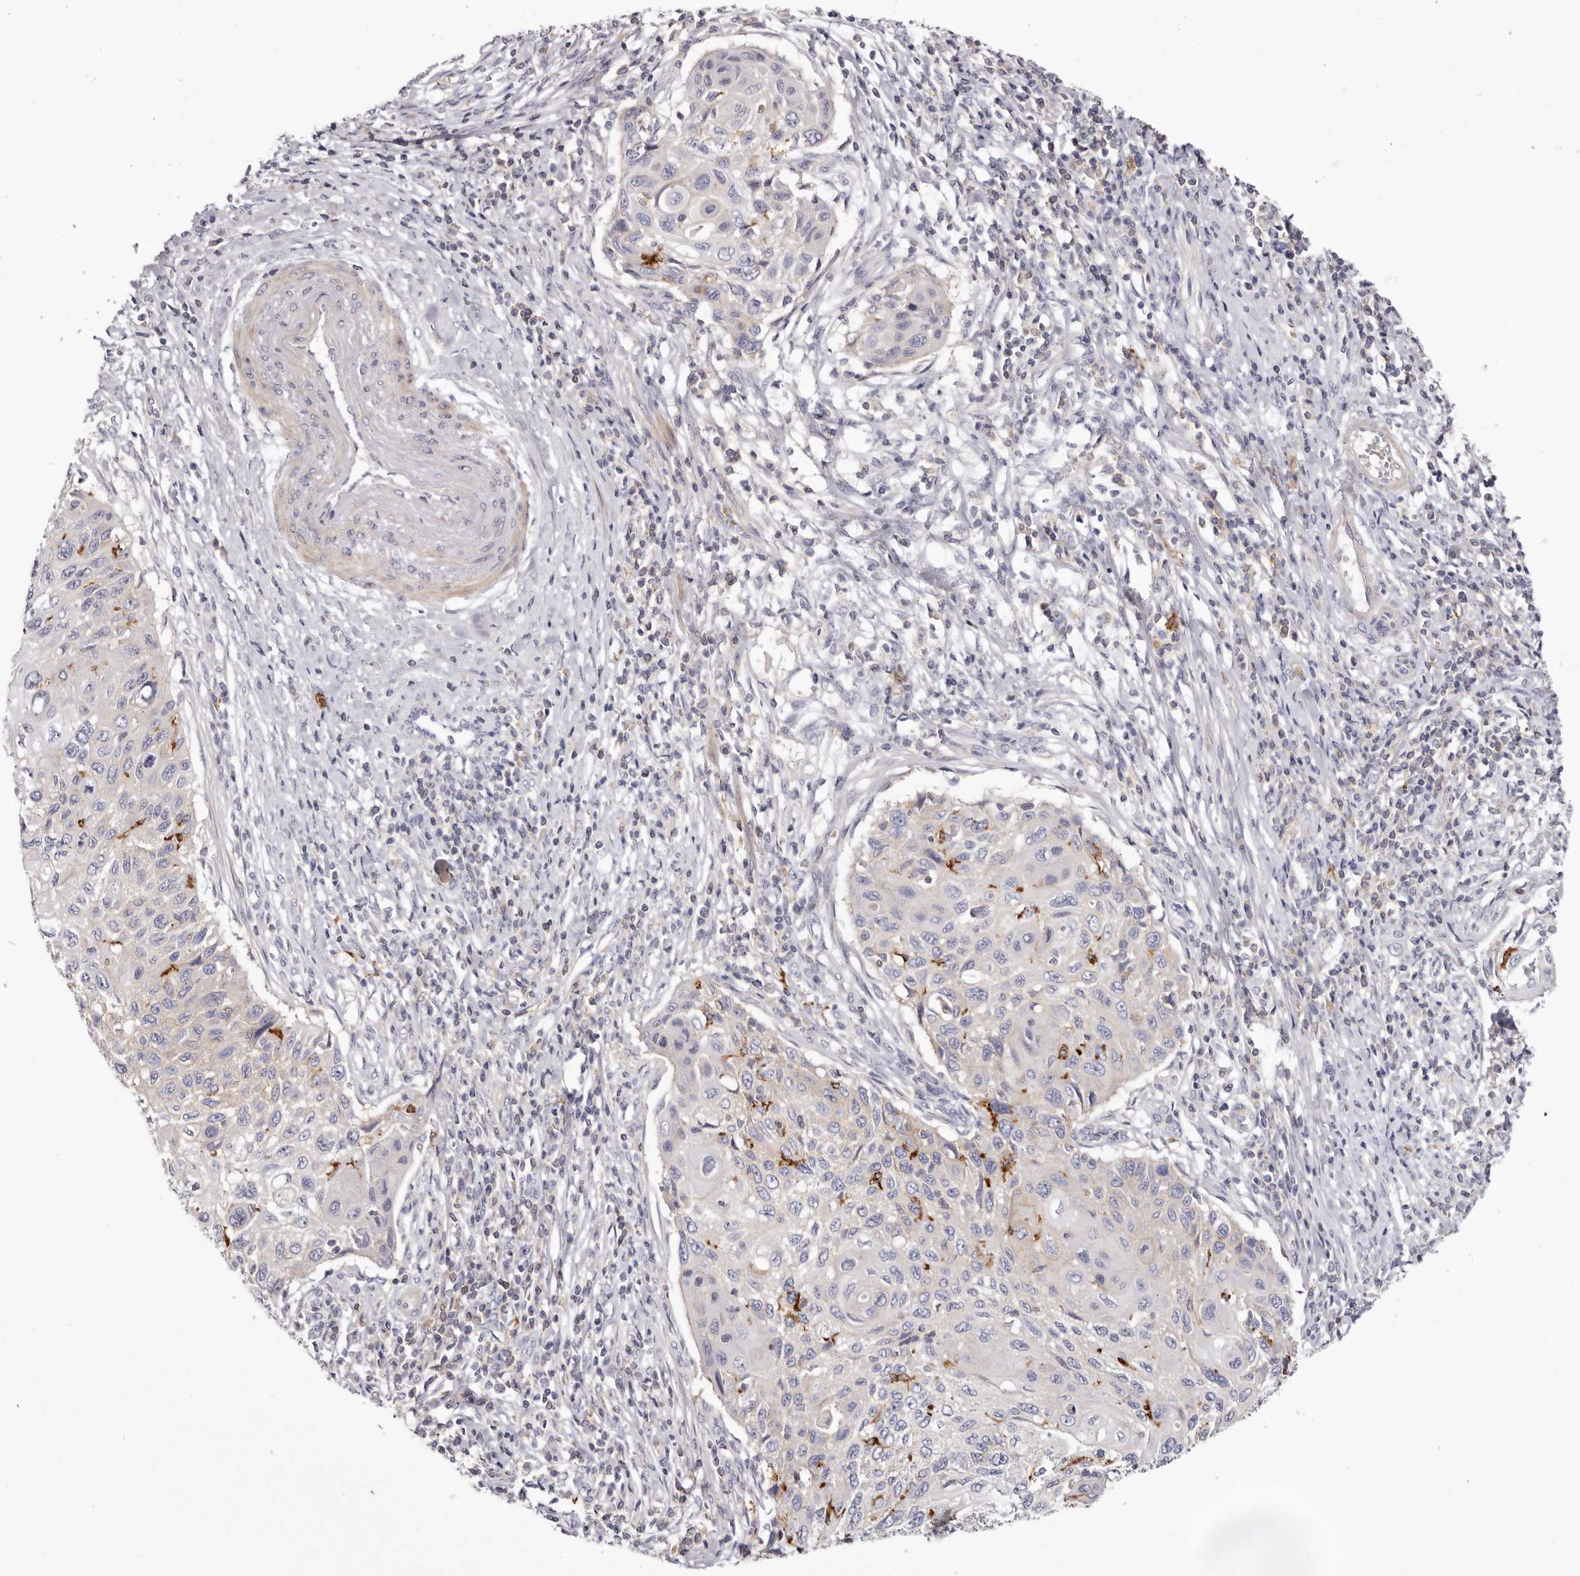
{"staining": {"intensity": "negative", "quantity": "none", "location": "none"}, "tissue": "cervical cancer", "cell_type": "Tumor cells", "image_type": "cancer", "snomed": [{"axis": "morphology", "description": "Squamous cell carcinoma, NOS"}, {"axis": "topography", "description": "Cervix"}], "caption": "Cervical cancer (squamous cell carcinoma) was stained to show a protein in brown. There is no significant positivity in tumor cells.", "gene": "S1PR5", "patient": {"sex": "female", "age": 70}}